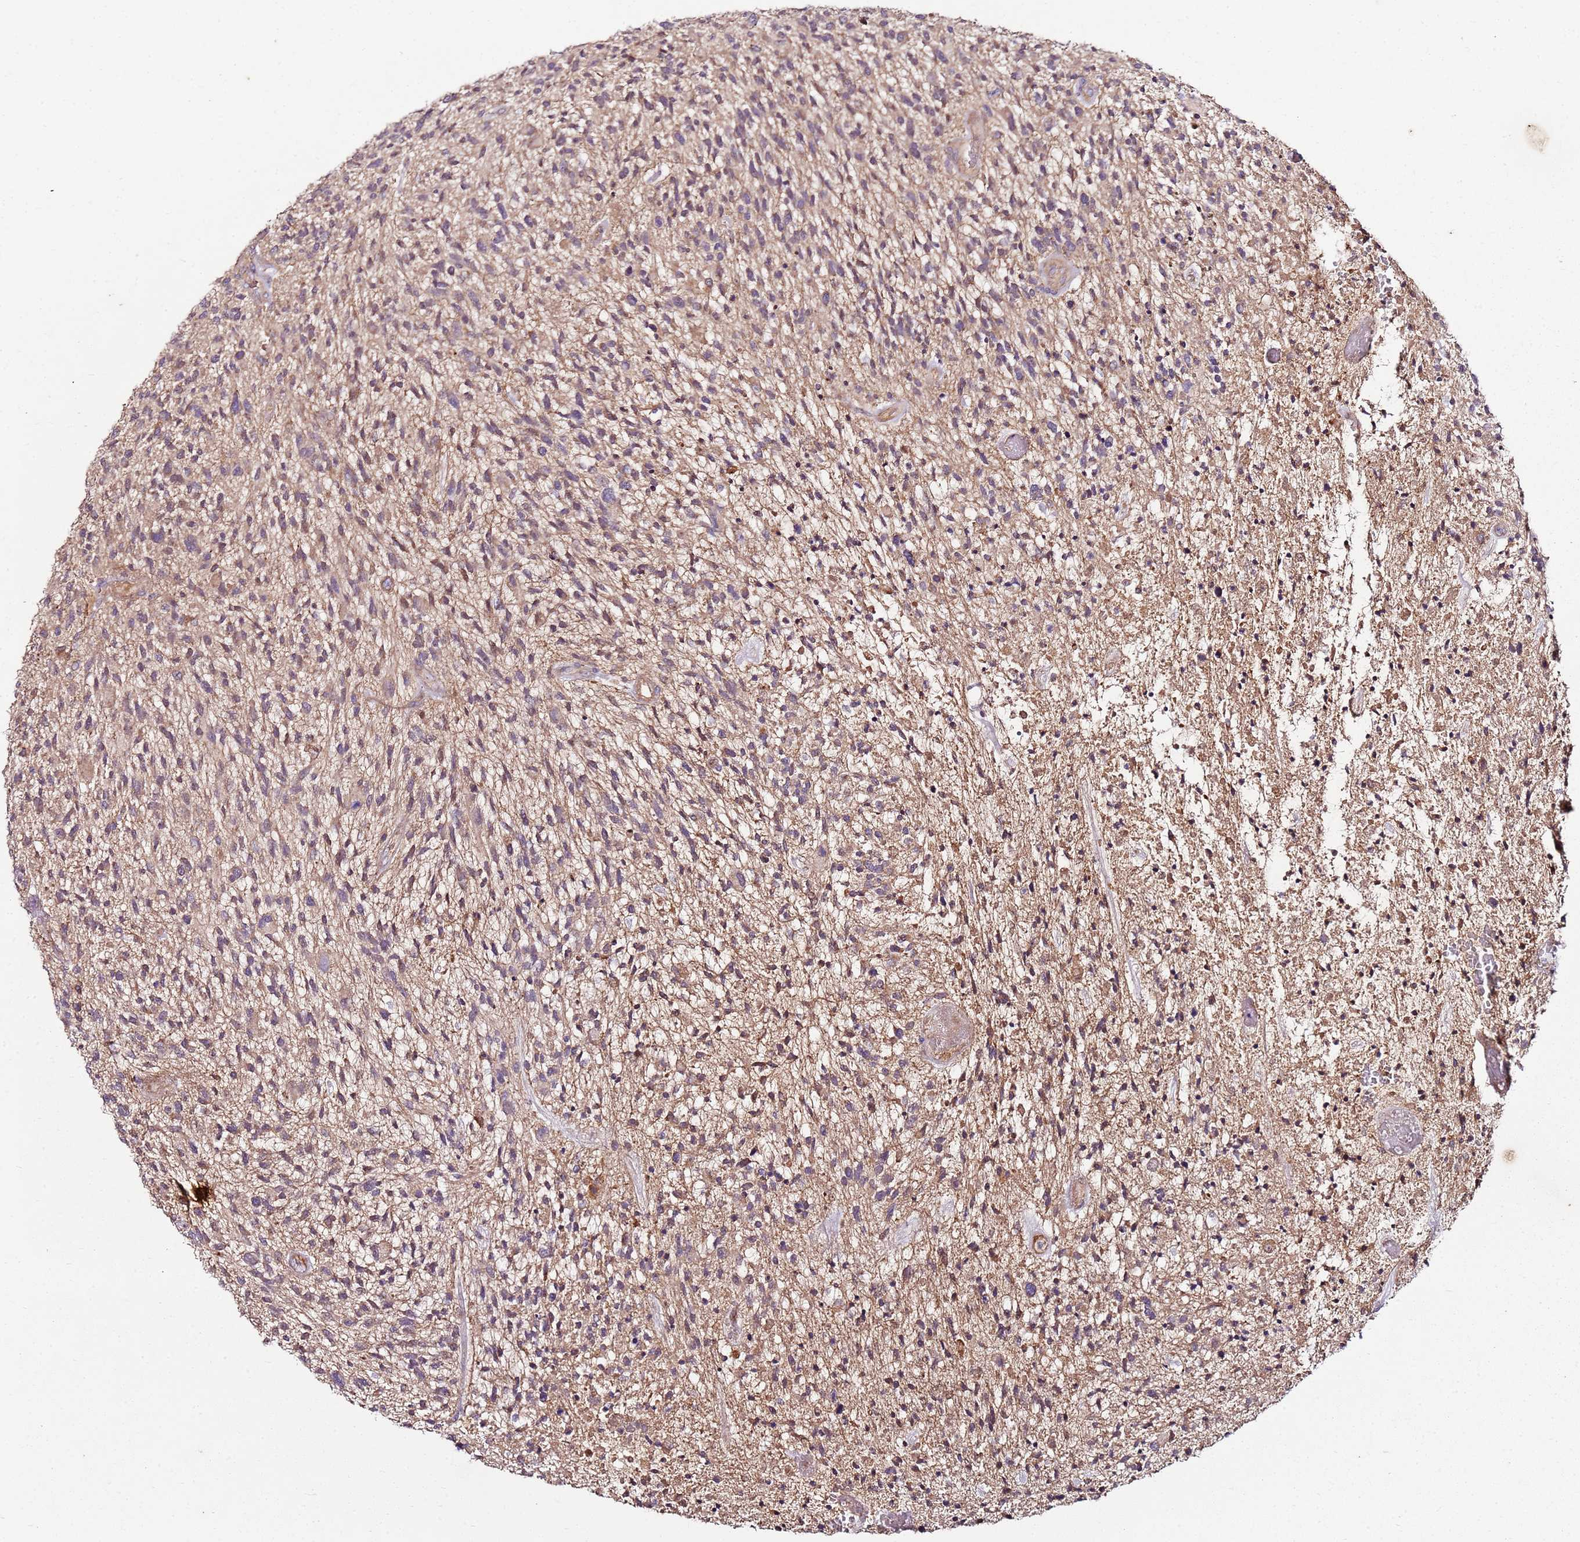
{"staining": {"intensity": "weak", "quantity": "<25%", "location": "cytoplasmic/membranous"}, "tissue": "glioma", "cell_type": "Tumor cells", "image_type": "cancer", "snomed": [{"axis": "morphology", "description": "Glioma, malignant, High grade"}, {"axis": "topography", "description": "Brain"}], "caption": "Tumor cells are negative for brown protein staining in glioma.", "gene": "KRTAP21-3", "patient": {"sex": "male", "age": 47}}